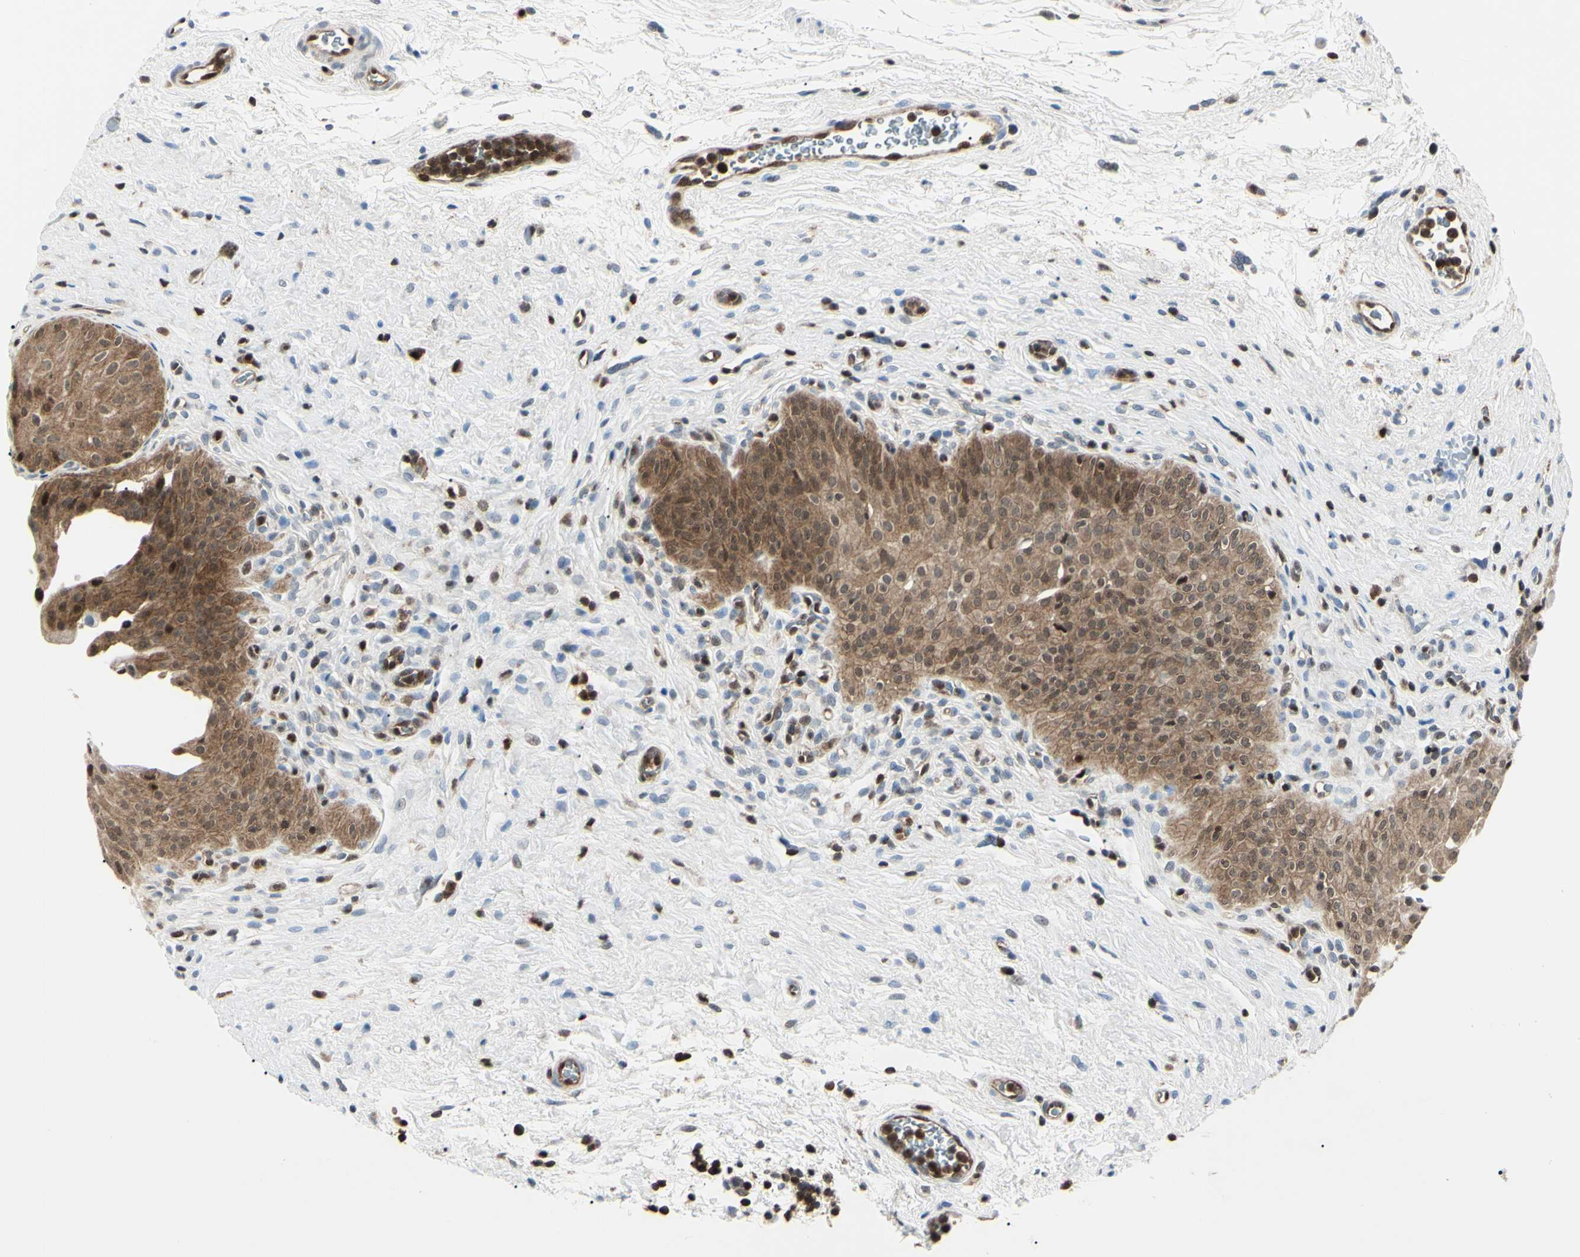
{"staining": {"intensity": "moderate", "quantity": ">75%", "location": "cytoplasmic/membranous,nuclear"}, "tissue": "urinary bladder", "cell_type": "Urothelial cells", "image_type": "normal", "snomed": [{"axis": "morphology", "description": "Normal tissue, NOS"}, {"axis": "morphology", "description": "Urothelial carcinoma, High grade"}, {"axis": "topography", "description": "Urinary bladder"}], "caption": "Urinary bladder stained with immunohistochemistry (IHC) displays moderate cytoplasmic/membranous,nuclear expression in about >75% of urothelial cells. The protein of interest is shown in brown color, while the nuclei are stained blue.", "gene": "PGK1", "patient": {"sex": "male", "age": 46}}